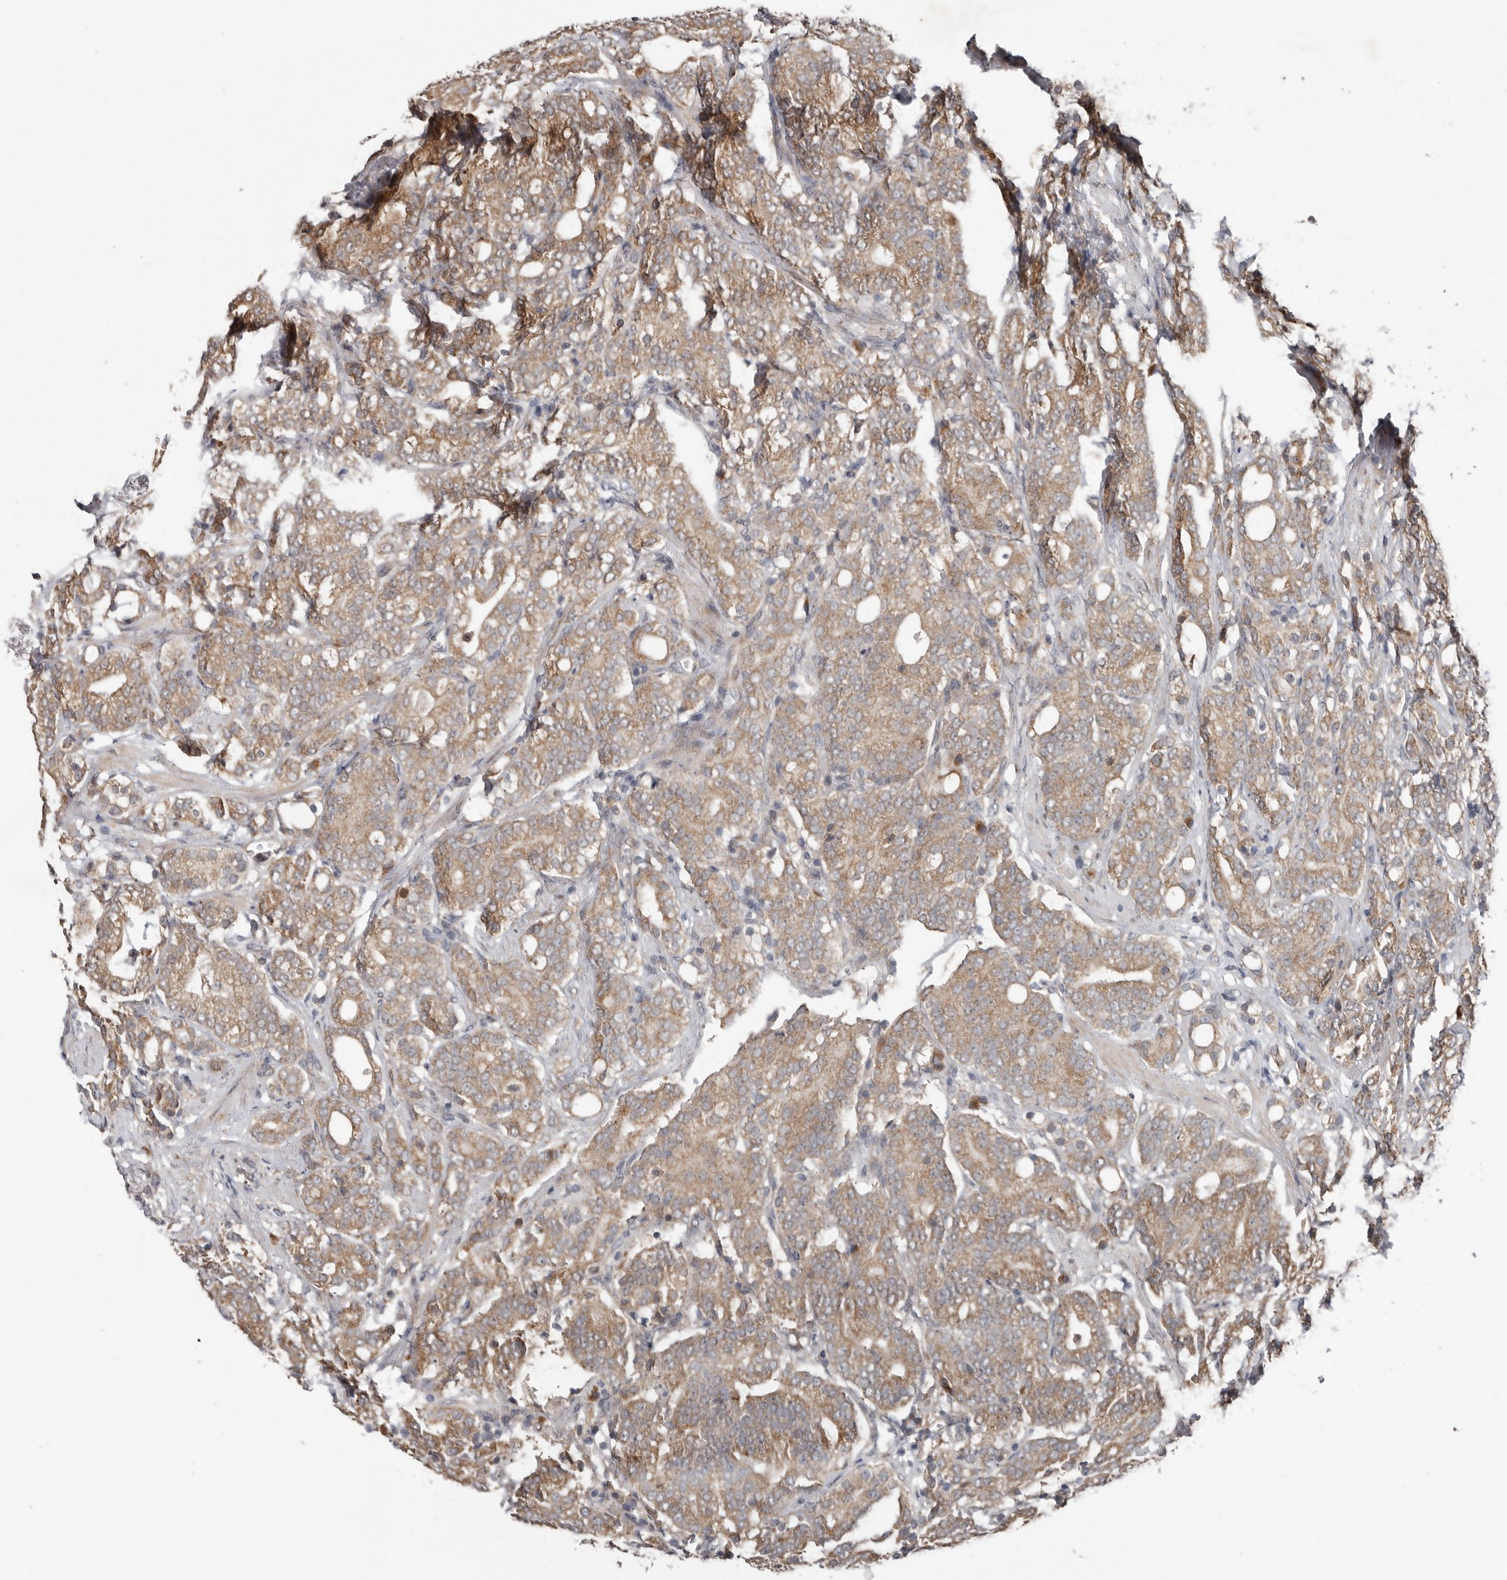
{"staining": {"intensity": "moderate", "quantity": ">75%", "location": "cytoplasmic/membranous"}, "tissue": "prostate cancer", "cell_type": "Tumor cells", "image_type": "cancer", "snomed": [{"axis": "morphology", "description": "Adenocarcinoma, High grade"}, {"axis": "topography", "description": "Prostate"}], "caption": "Protein expression analysis of human prostate high-grade adenocarcinoma reveals moderate cytoplasmic/membranous expression in approximately >75% of tumor cells.", "gene": "CHML", "patient": {"sex": "male", "age": 57}}